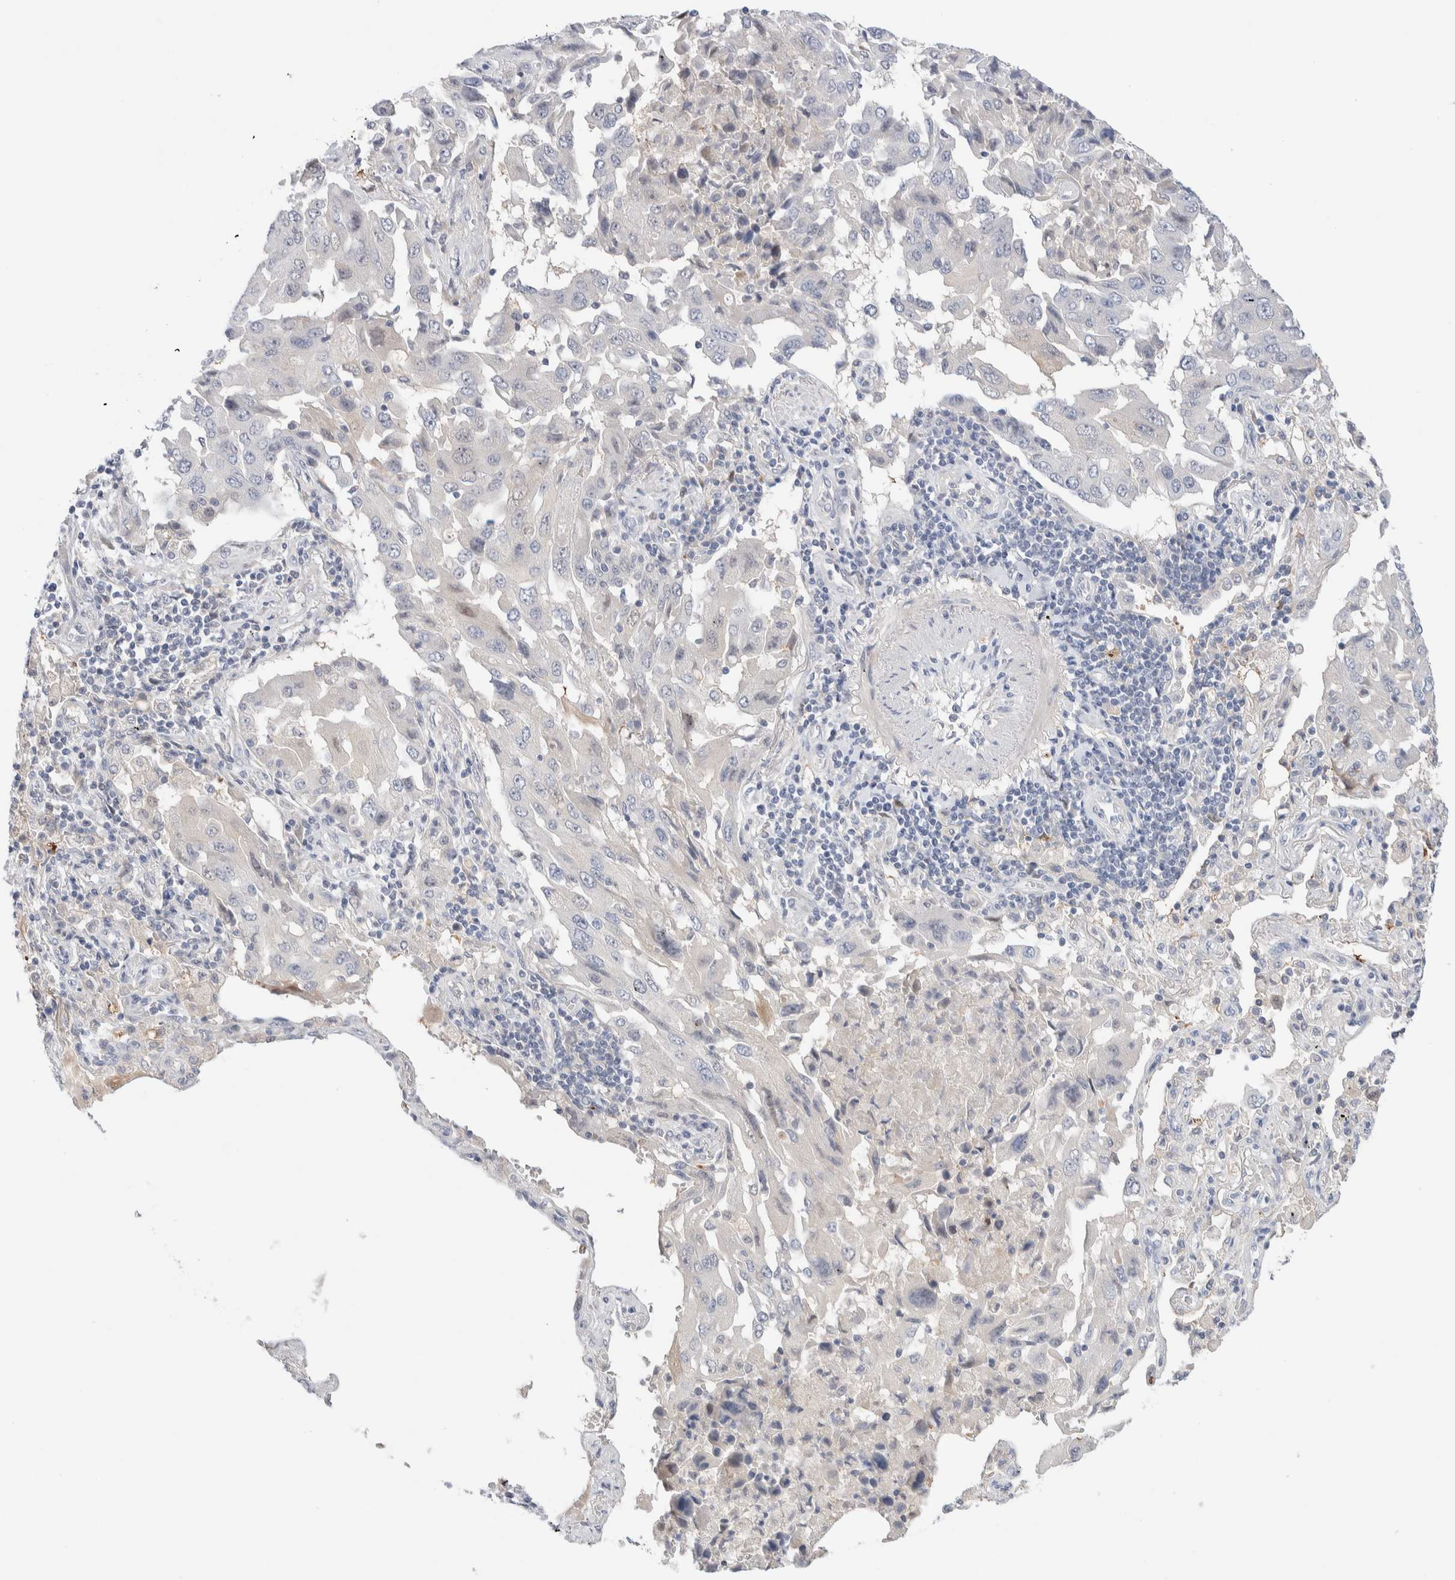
{"staining": {"intensity": "negative", "quantity": "none", "location": "none"}, "tissue": "lung cancer", "cell_type": "Tumor cells", "image_type": "cancer", "snomed": [{"axis": "morphology", "description": "Adenocarcinoma, NOS"}, {"axis": "topography", "description": "Lung"}], "caption": "Human lung cancer stained for a protein using immunohistochemistry demonstrates no staining in tumor cells.", "gene": "DNAJB6", "patient": {"sex": "female", "age": 65}}